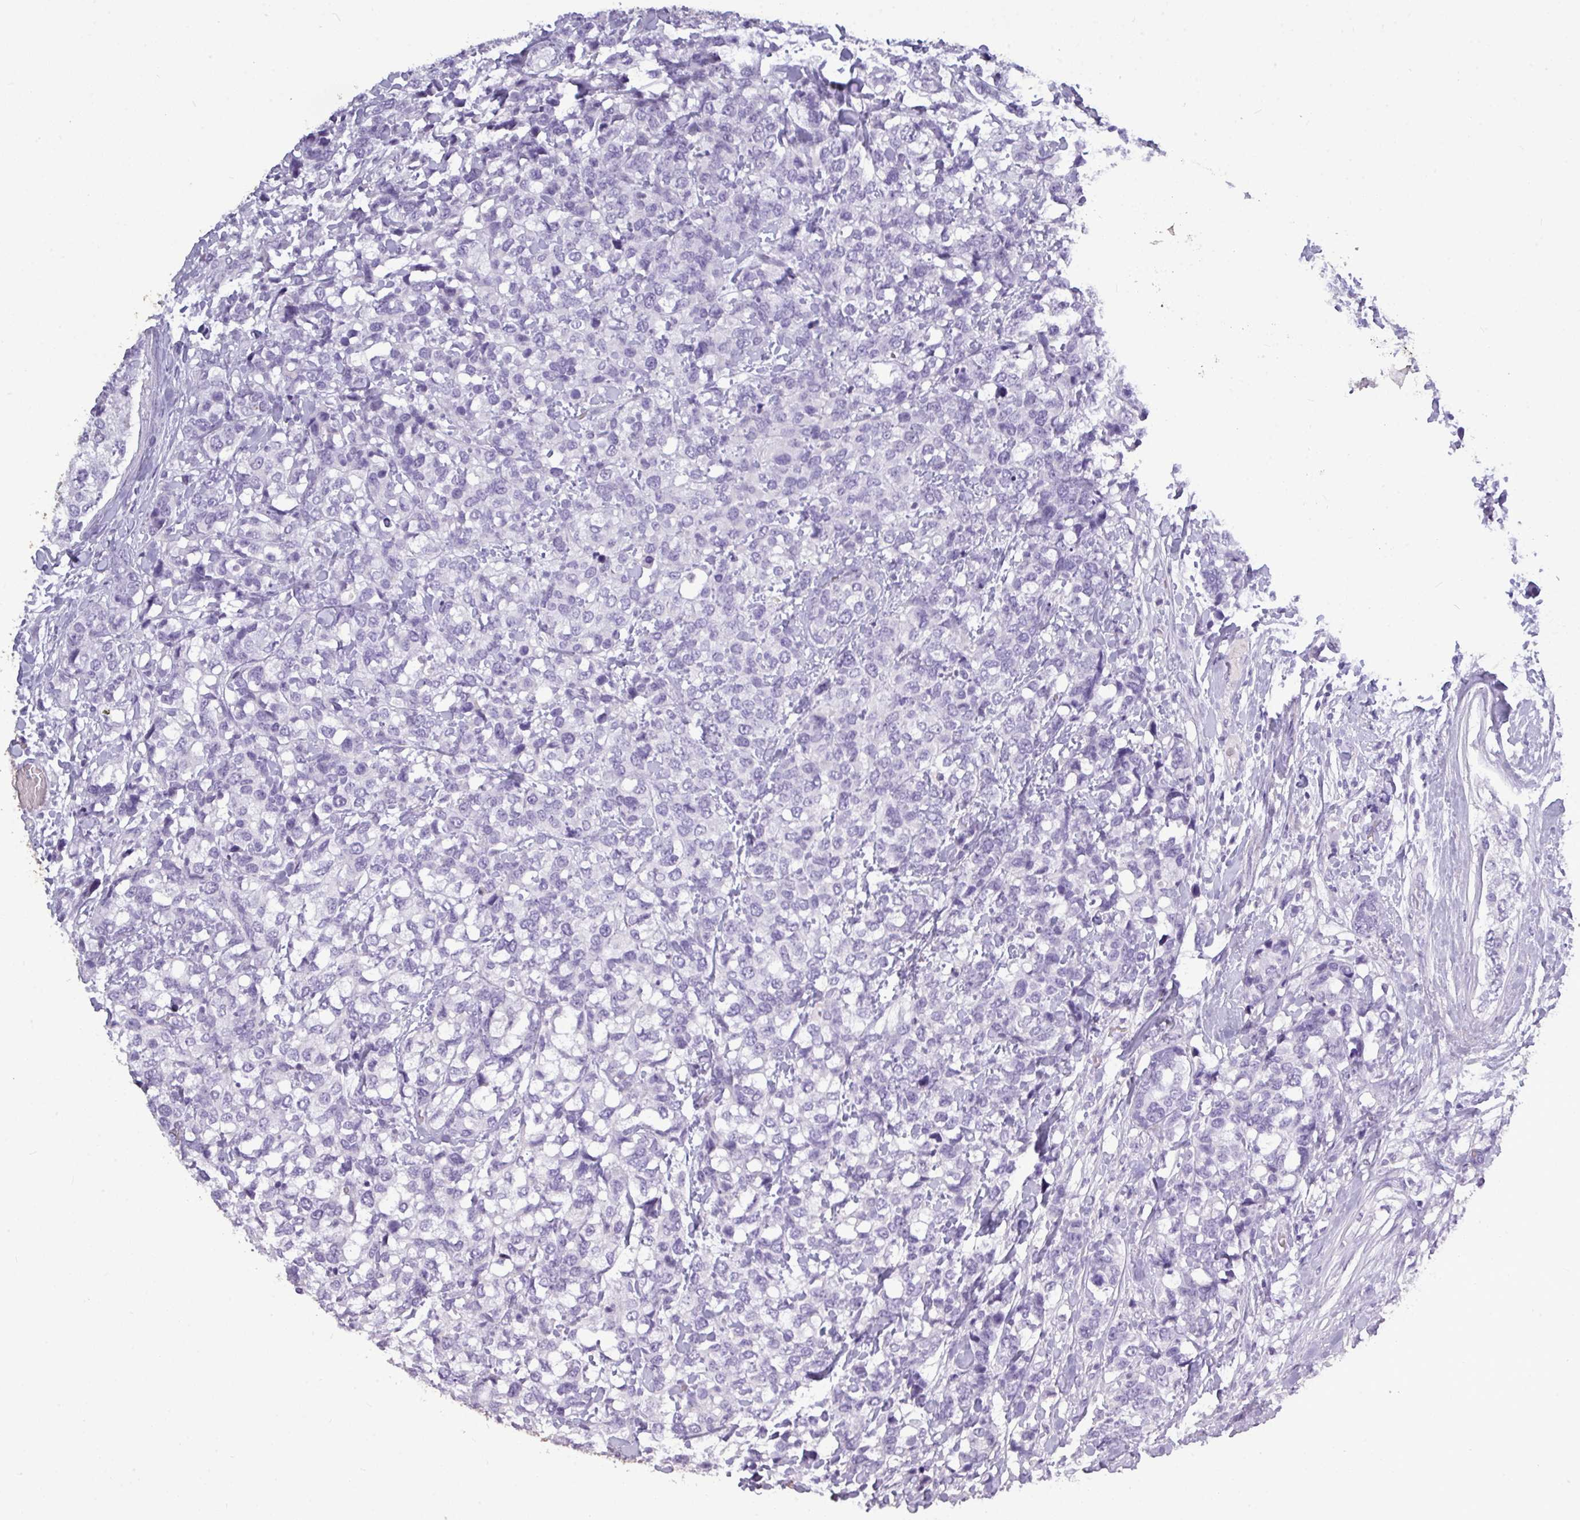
{"staining": {"intensity": "negative", "quantity": "none", "location": "none"}, "tissue": "breast cancer", "cell_type": "Tumor cells", "image_type": "cancer", "snomed": [{"axis": "morphology", "description": "Lobular carcinoma"}, {"axis": "topography", "description": "Breast"}], "caption": "The IHC image has no significant expression in tumor cells of breast lobular carcinoma tissue. The staining is performed using DAB brown chromogen with nuclei counter-stained in using hematoxylin.", "gene": "TMEM91", "patient": {"sex": "female", "age": 59}}